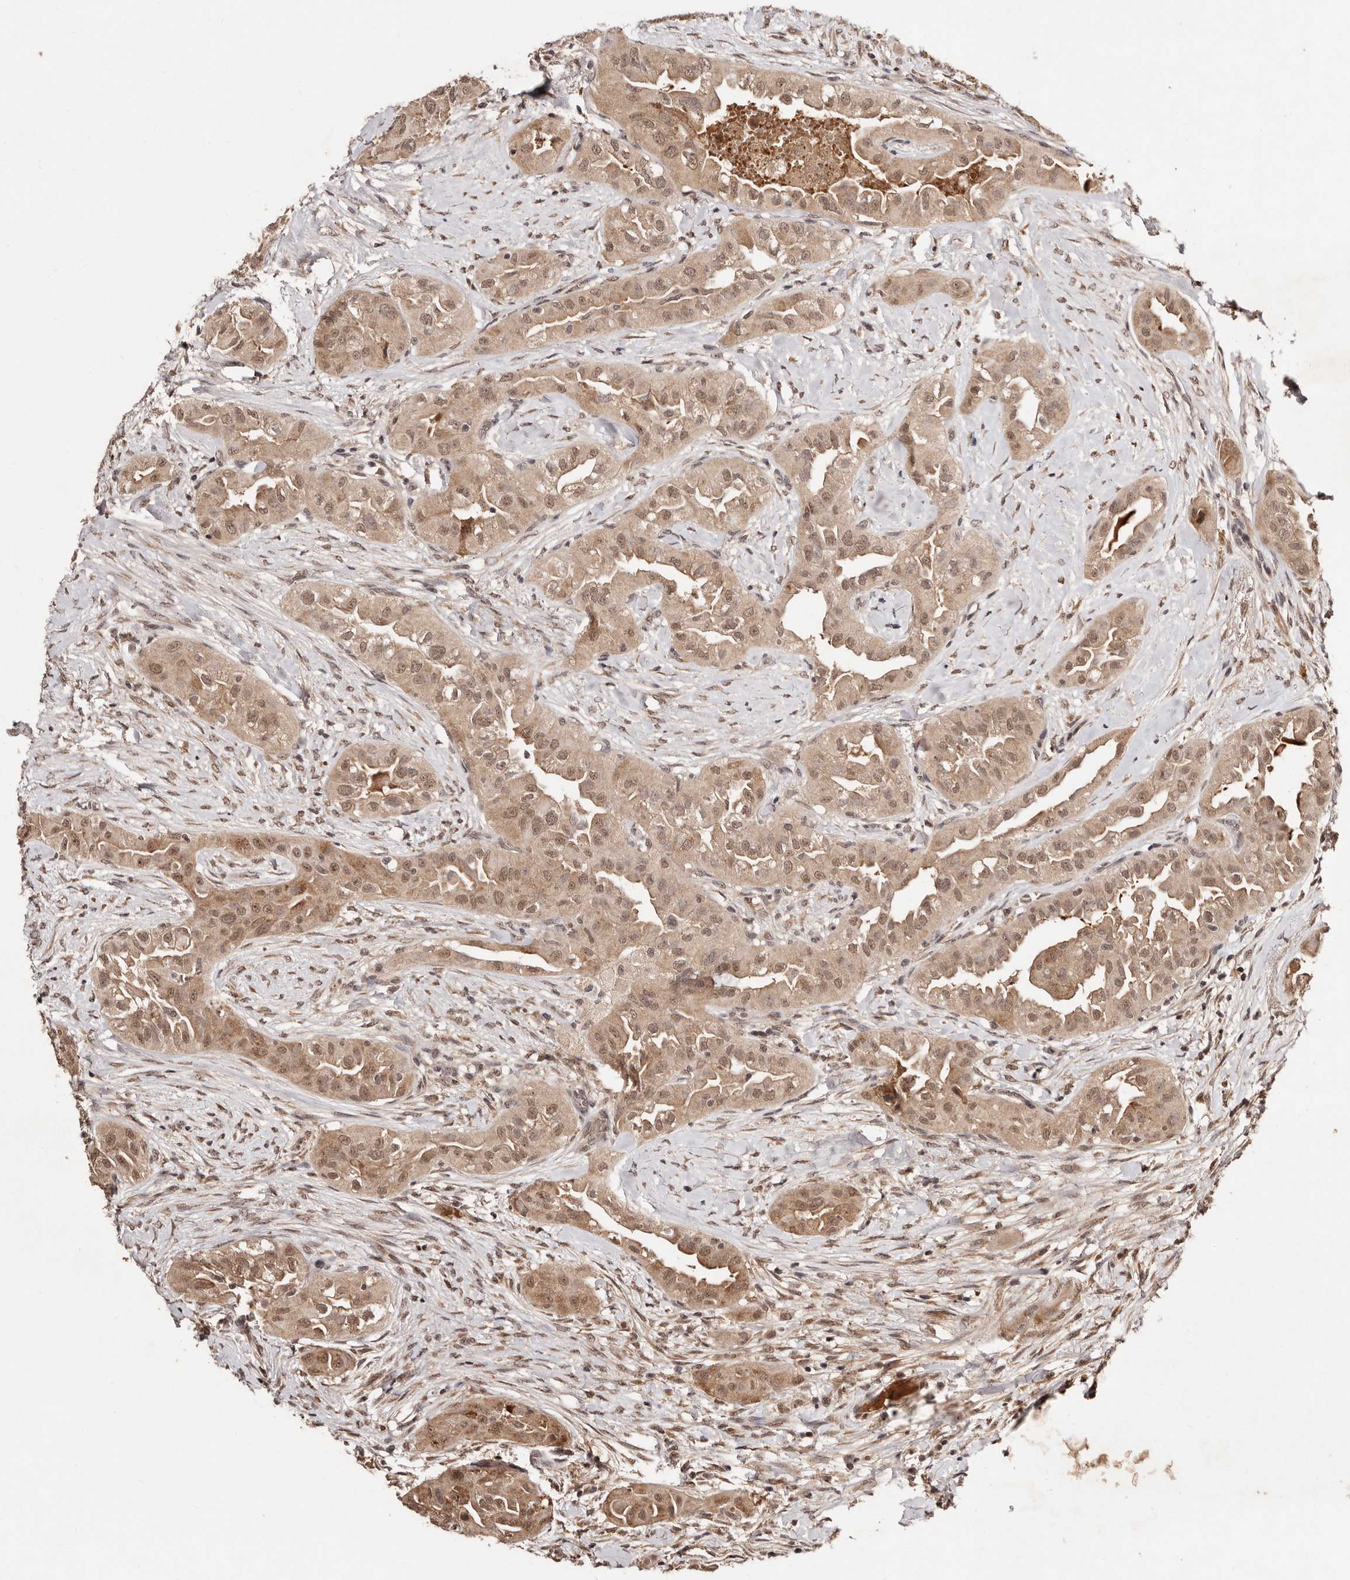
{"staining": {"intensity": "moderate", "quantity": ">75%", "location": "cytoplasmic/membranous,nuclear"}, "tissue": "thyroid cancer", "cell_type": "Tumor cells", "image_type": "cancer", "snomed": [{"axis": "morphology", "description": "Papillary adenocarcinoma, NOS"}, {"axis": "topography", "description": "Thyroid gland"}], "caption": "DAB (3,3'-diaminobenzidine) immunohistochemical staining of human thyroid papillary adenocarcinoma exhibits moderate cytoplasmic/membranous and nuclear protein positivity in about >75% of tumor cells.", "gene": "BICRAL", "patient": {"sex": "female", "age": 59}}